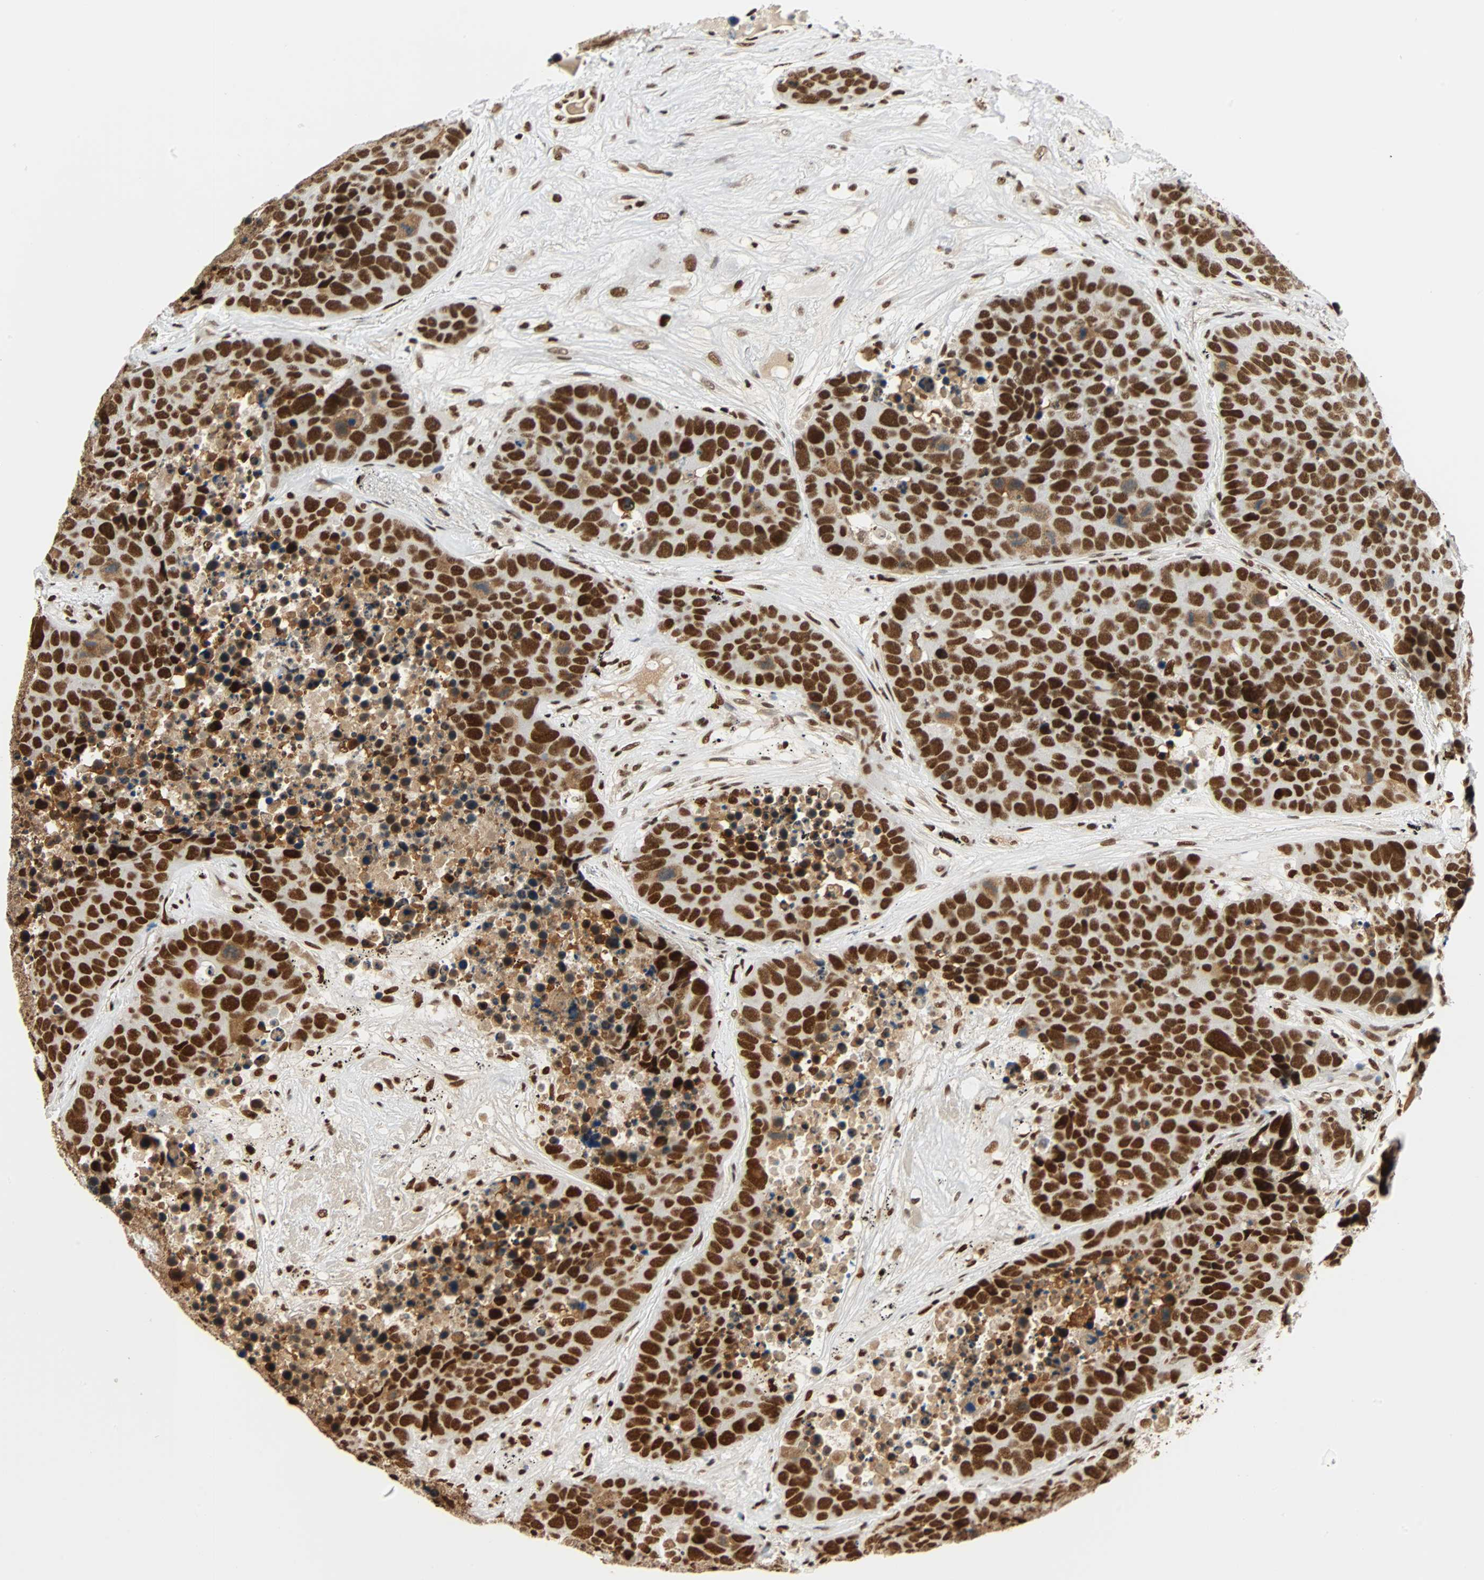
{"staining": {"intensity": "strong", "quantity": ">75%", "location": "nuclear"}, "tissue": "carcinoid", "cell_type": "Tumor cells", "image_type": "cancer", "snomed": [{"axis": "morphology", "description": "Carcinoid, malignant, NOS"}, {"axis": "topography", "description": "Lung"}], "caption": "Immunohistochemistry (IHC) micrograph of human carcinoid stained for a protein (brown), which exhibits high levels of strong nuclear positivity in approximately >75% of tumor cells.", "gene": "CDK12", "patient": {"sex": "male", "age": 60}}